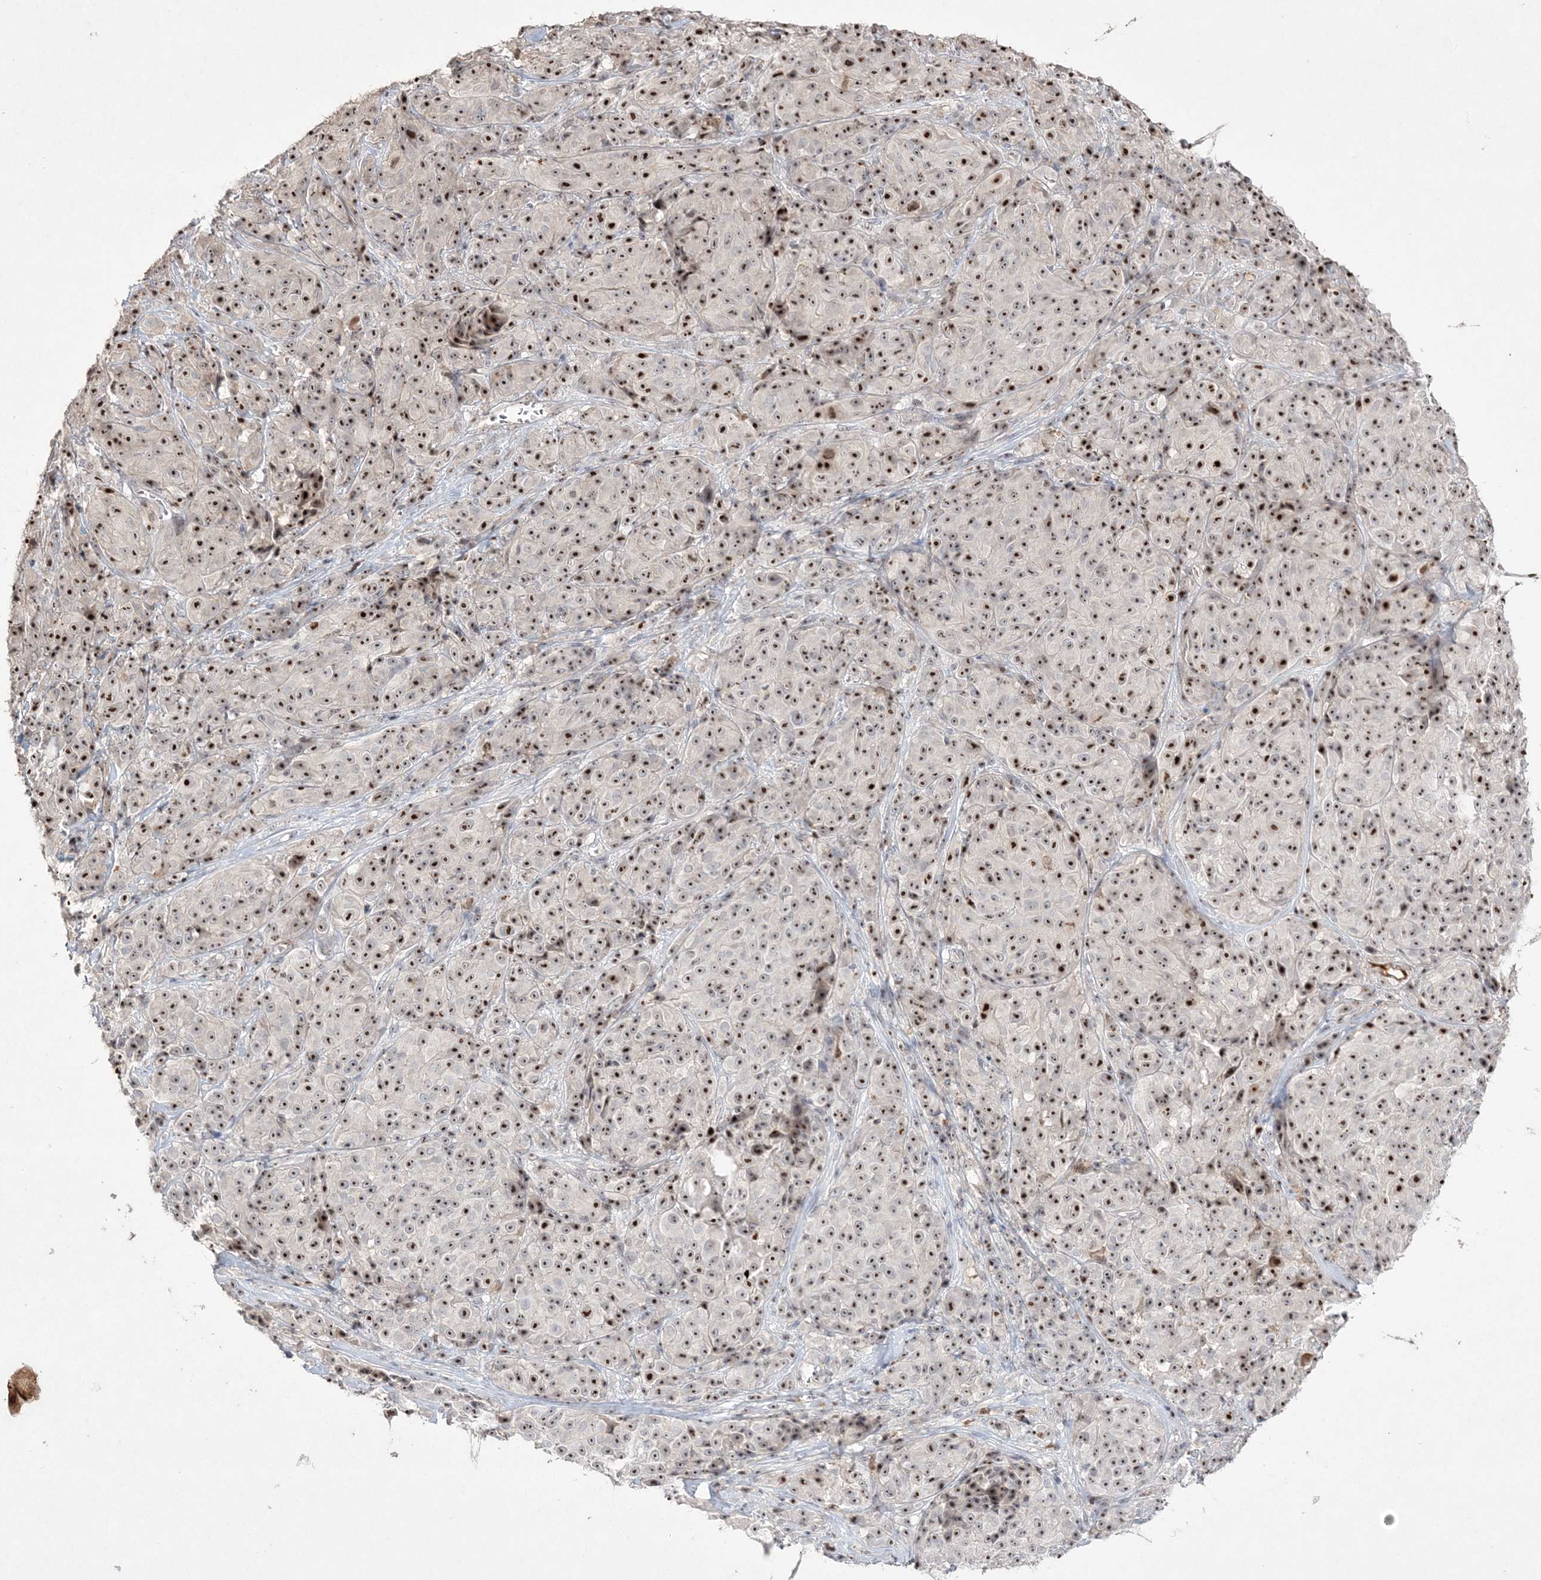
{"staining": {"intensity": "strong", "quantity": ">75%", "location": "nuclear"}, "tissue": "melanoma", "cell_type": "Tumor cells", "image_type": "cancer", "snomed": [{"axis": "morphology", "description": "Malignant melanoma, NOS"}, {"axis": "topography", "description": "Skin"}], "caption": "DAB immunohistochemical staining of melanoma demonstrates strong nuclear protein staining in approximately >75% of tumor cells.", "gene": "NOP16", "patient": {"sex": "male", "age": 73}}